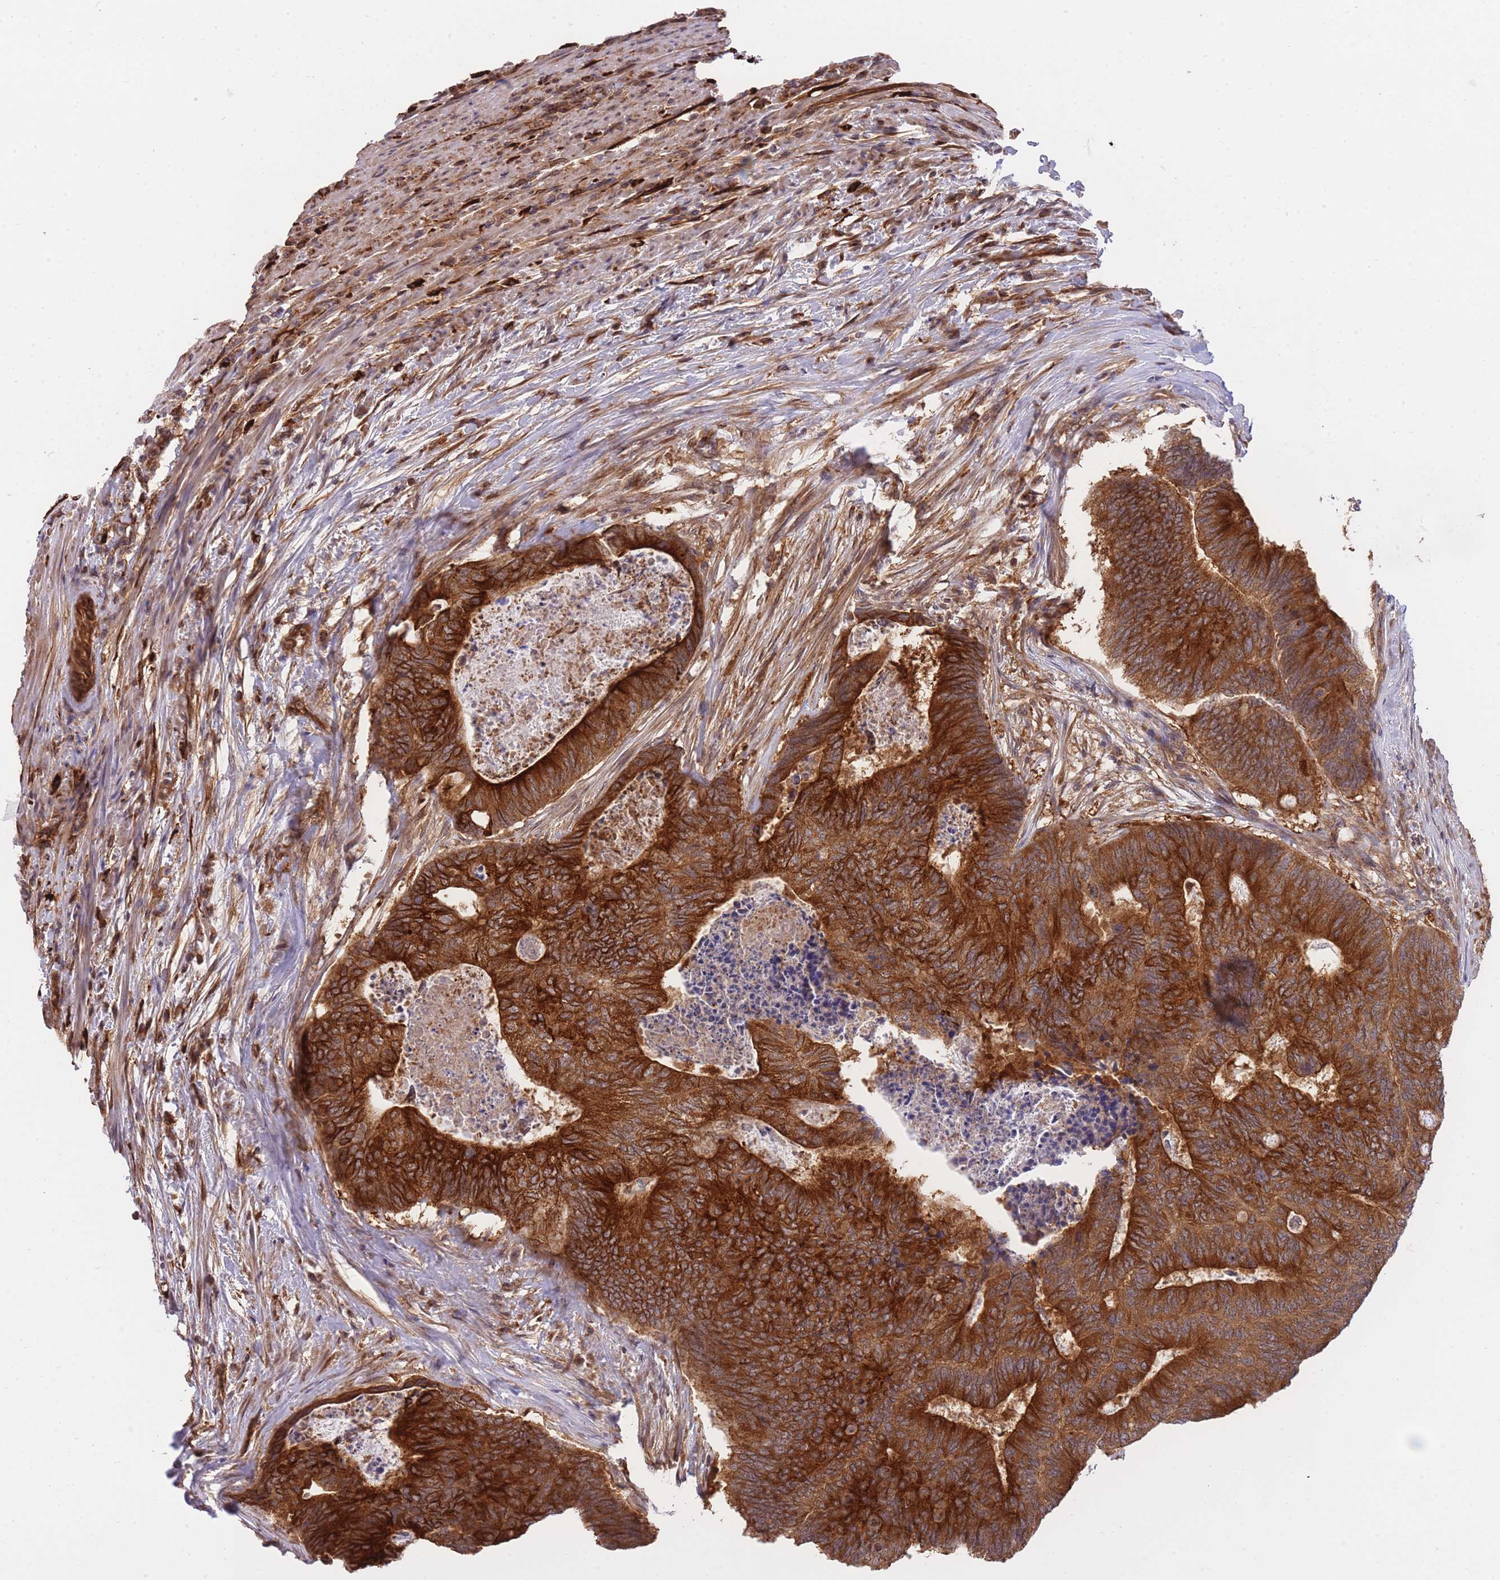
{"staining": {"intensity": "strong", "quantity": ">75%", "location": "cytoplasmic/membranous"}, "tissue": "colorectal cancer", "cell_type": "Tumor cells", "image_type": "cancer", "snomed": [{"axis": "morphology", "description": "Adenocarcinoma, NOS"}, {"axis": "topography", "description": "Colon"}], "caption": "Immunohistochemistry (DAB) staining of human colorectal cancer displays strong cytoplasmic/membranous protein expression in about >75% of tumor cells. (DAB IHC, brown staining for protein, blue staining for nuclei).", "gene": "EXOSC8", "patient": {"sex": "female", "age": 67}}